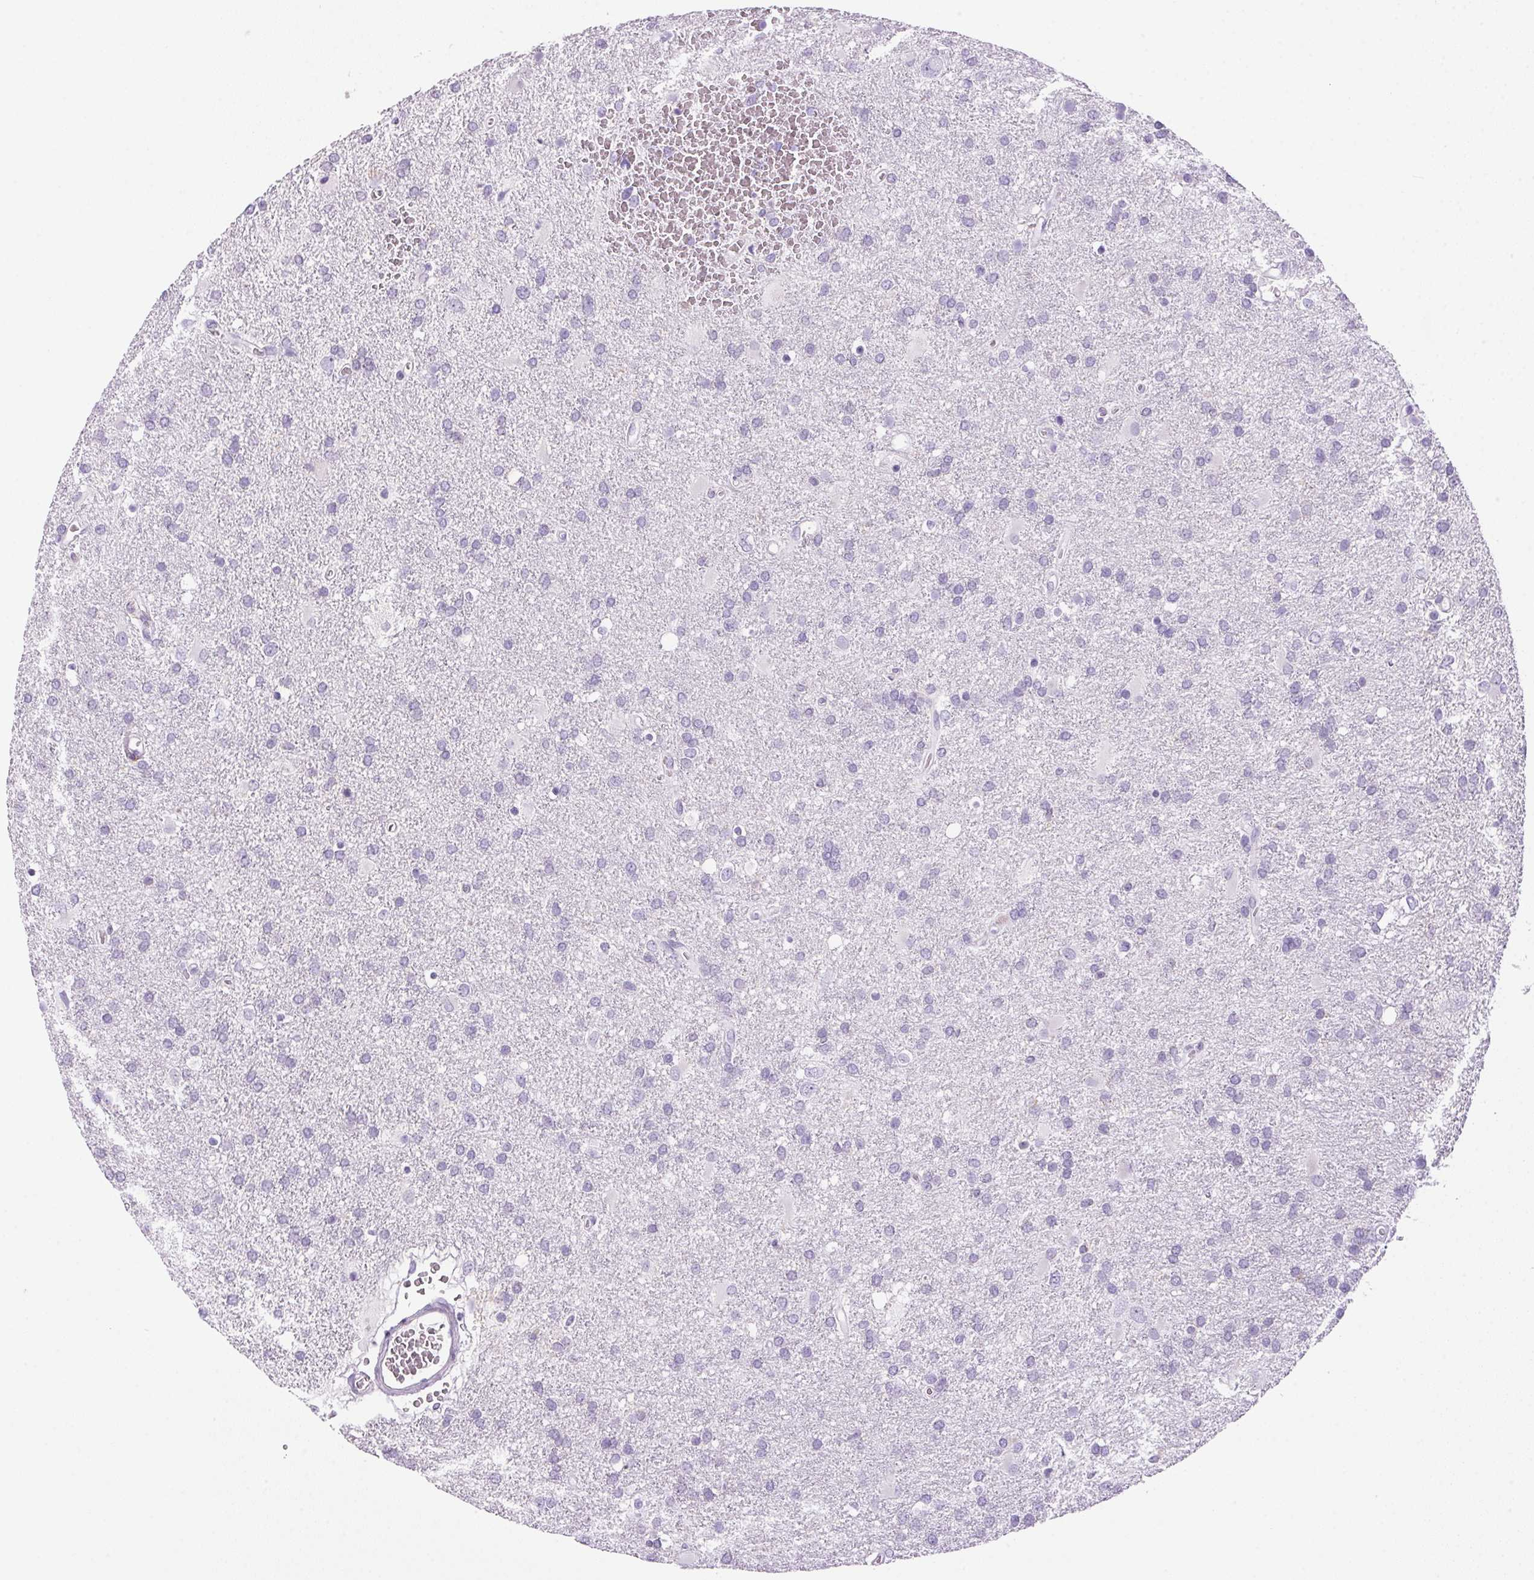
{"staining": {"intensity": "negative", "quantity": "none", "location": "none"}, "tissue": "glioma", "cell_type": "Tumor cells", "image_type": "cancer", "snomed": [{"axis": "morphology", "description": "Glioma, malignant, Low grade"}, {"axis": "topography", "description": "Brain"}], "caption": "IHC of malignant glioma (low-grade) demonstrates no positivity in tumor cells. (IHC, brightfield microscopy, high magnification).", "gene": "S100A2", "patient": {"sex": "male", "age": 66}}